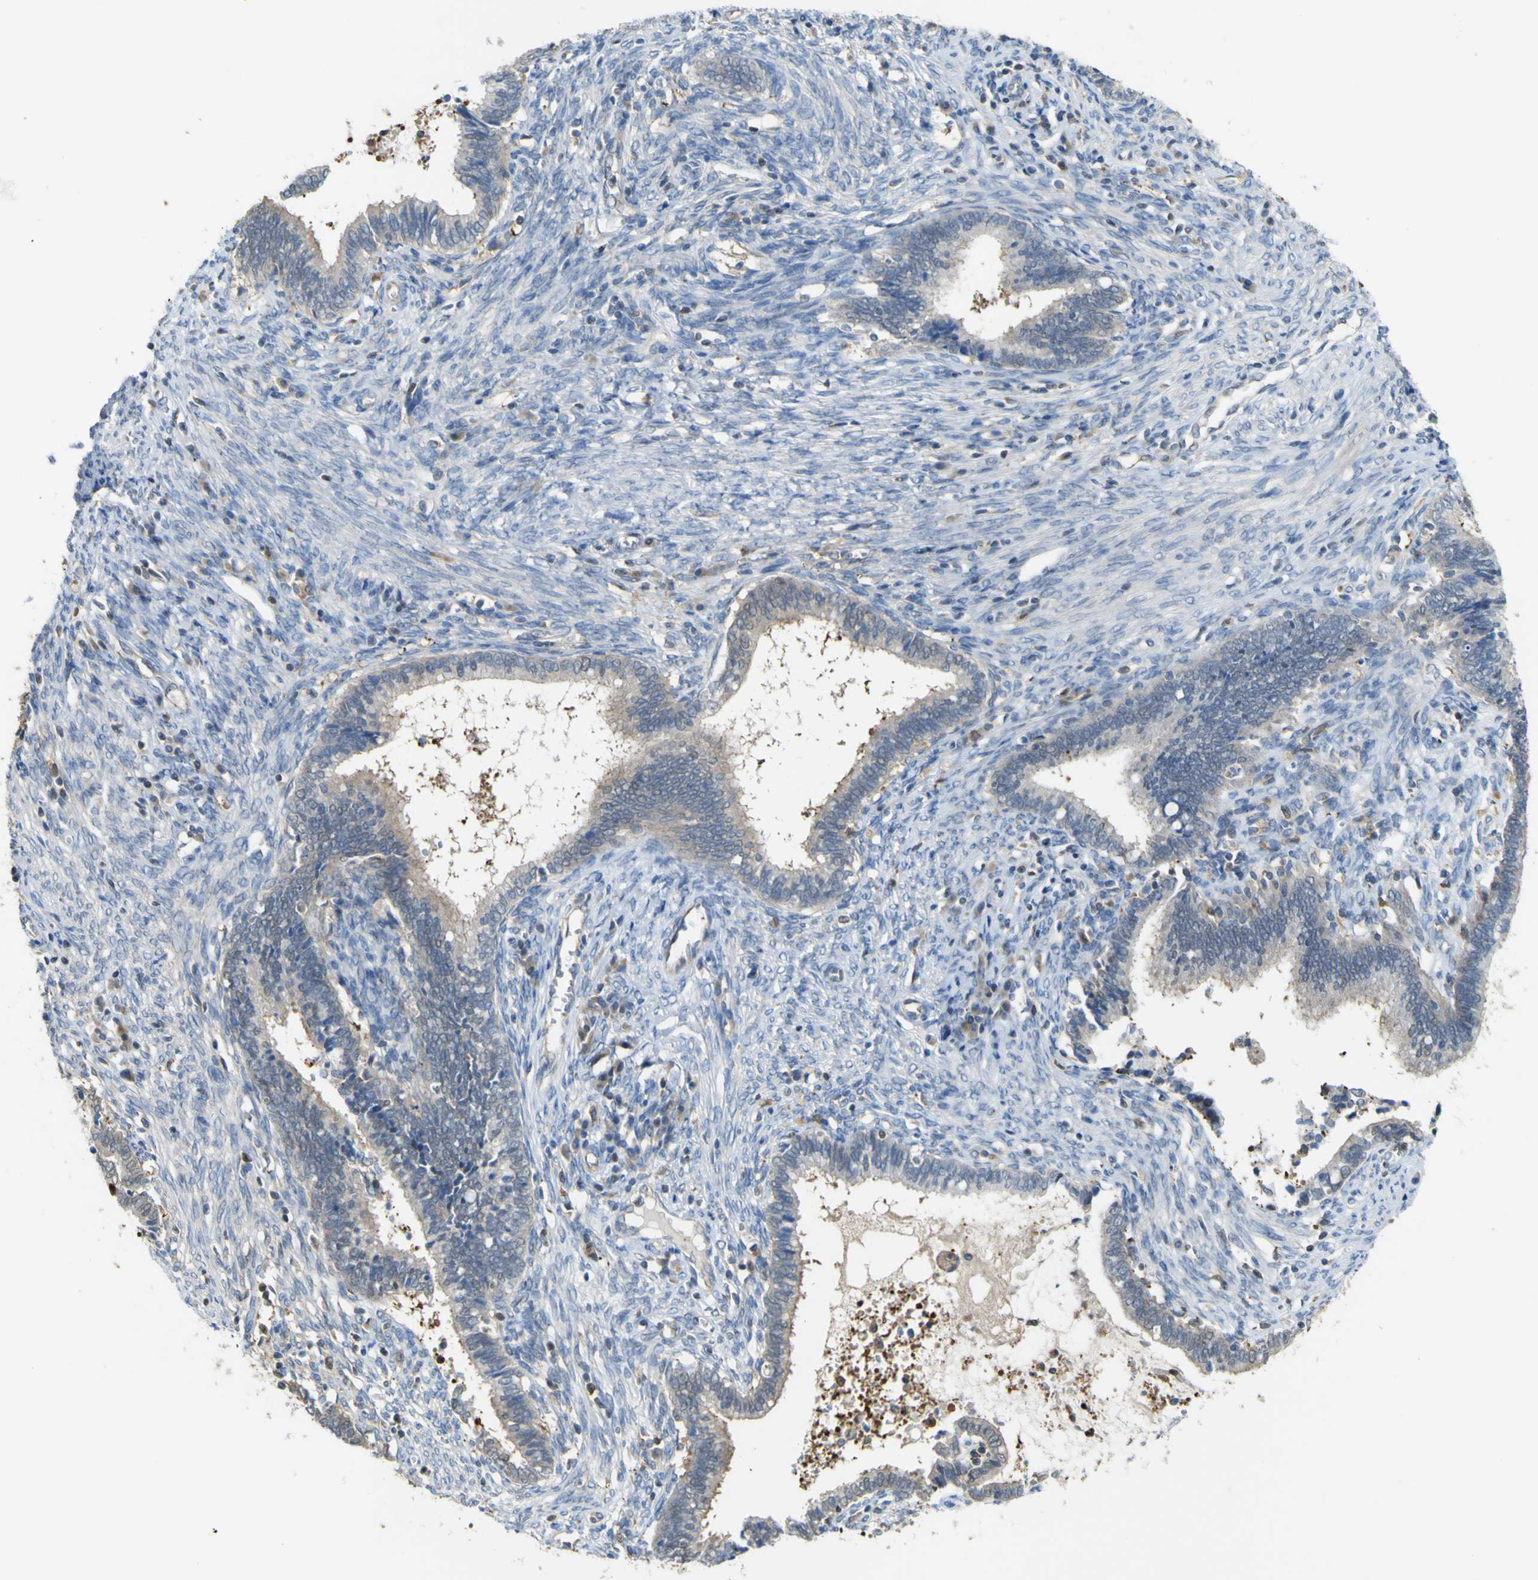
{"staining": {"intensity": "weak", "quantity": "<25%", "location": "cytoplasmic/membranous"}, "tissue": "cervical cancer", "cell_type": "Tumor cells", "image_type": "cancer", "snomed": [{"axis": "morphology", "description": "Adenocarcinoma, NOS"}, {"axis": "topography", "description": "Cervix"}], "caption": "Immunohistochemistry (IHC) image of cervical adenocarcinoma stained for a protein (brown), which exhibits no staining in tumor cells. (DAB immunohistochemistry with hematoxylin counter stain).", "gene": "ABHD3", "patient": {"sex": "female", "age": 44}}